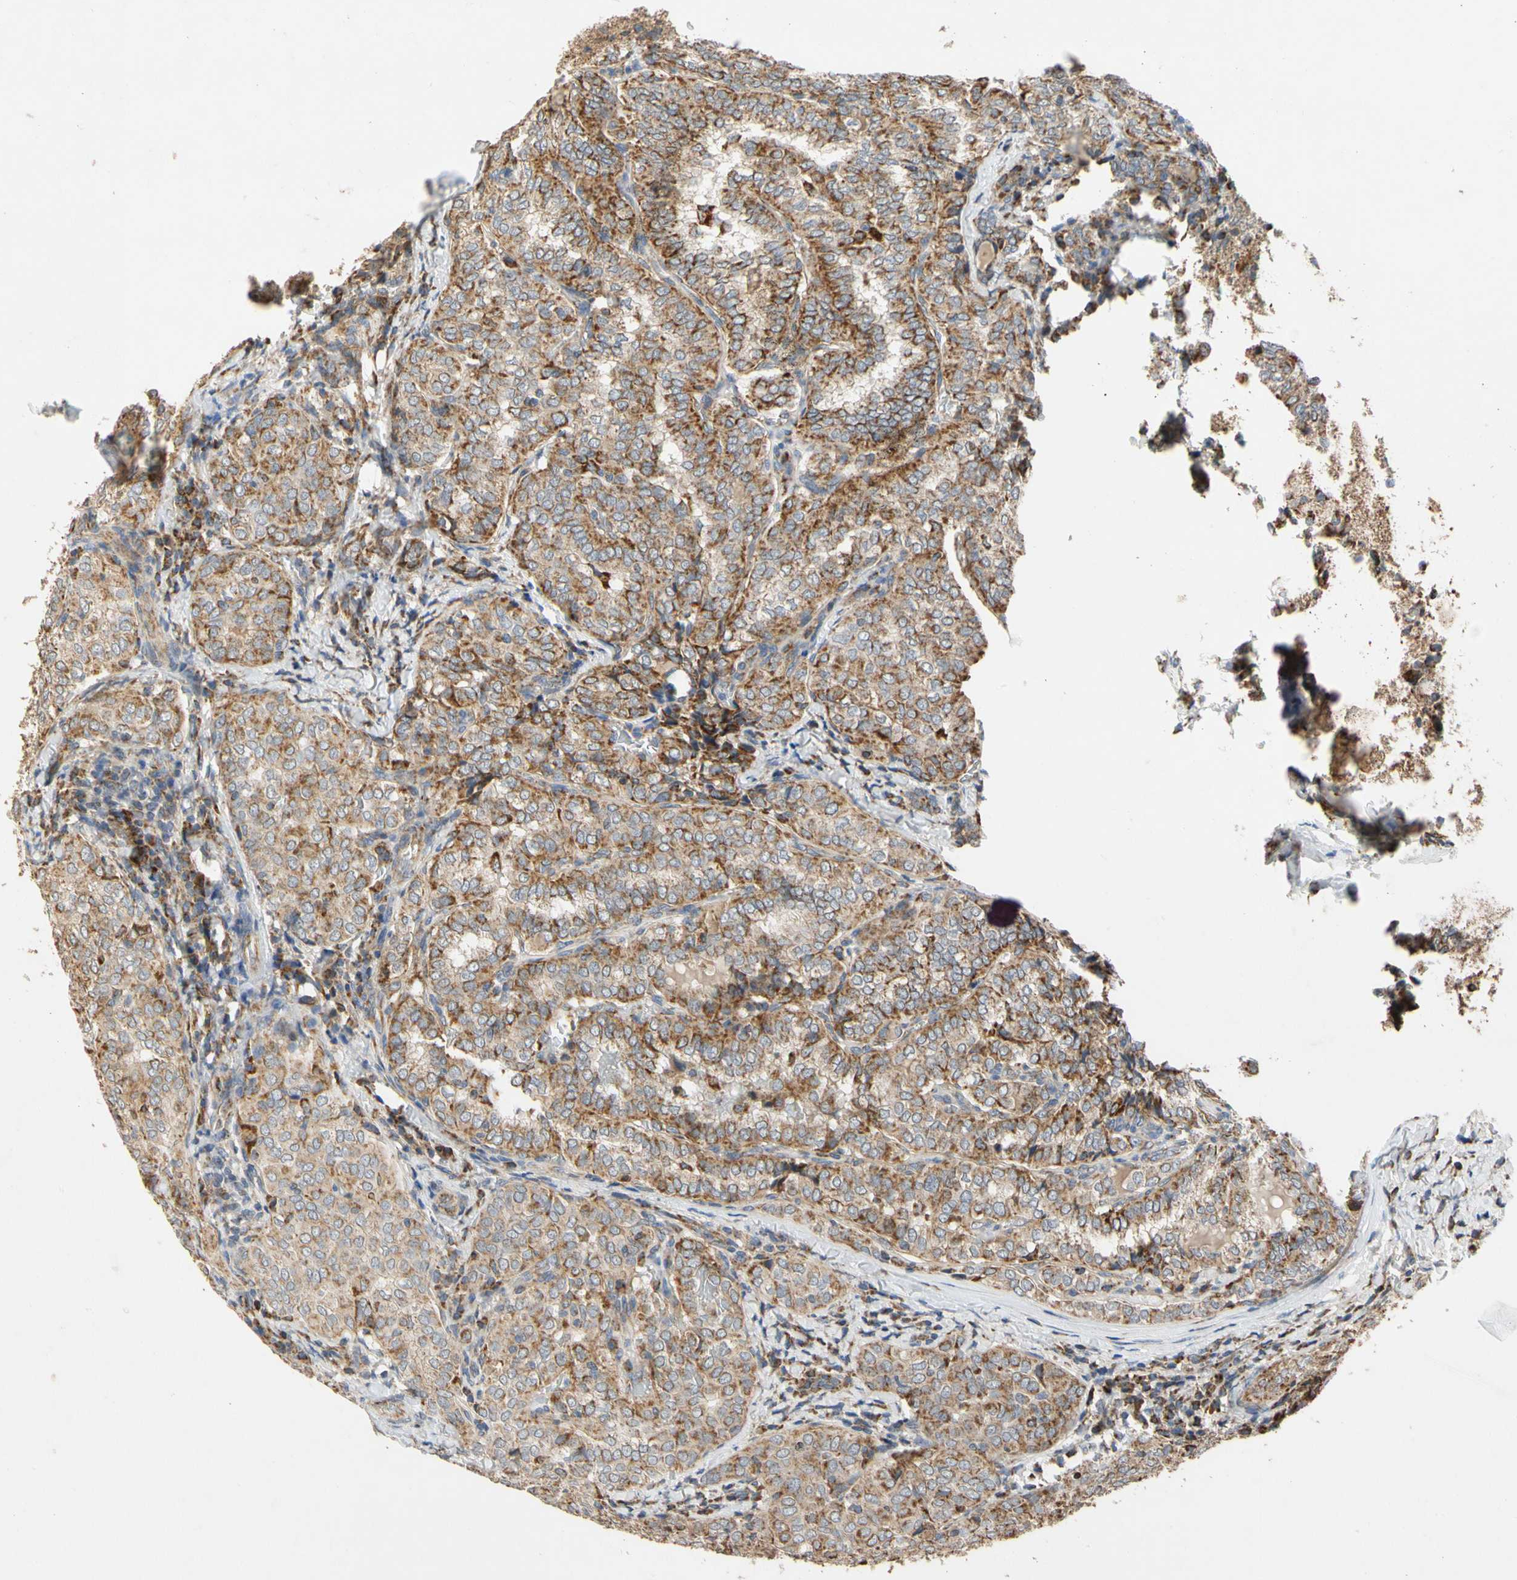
{"staining": {"intensity": "moderate", "quantity": ">75%", "location": "cytoplasmic/membranous"}, "tissue": "thyroid cancer", "cell_type": "Tumor cells", "image_type": "cancer", "snomed": [{"axis": "morphology", "description": "Normal tissue, NOS"}, {"axis": "morphology", "description": "Papillary adenocarcinoma, NOS"}, {"axis": "topography", "description": "Thyroid gland"}], "caption": "High-magnification brightfield microscopy of thyroid cancer stained with DAB (brown) and counterstained with hematoxylin (blue). tumor cells exhibit moderate cytoplasmic/membranous expression is identified in about>75% of cells.", "gene": "GPD2", "patient": {"sex": "female", "age": 30}}